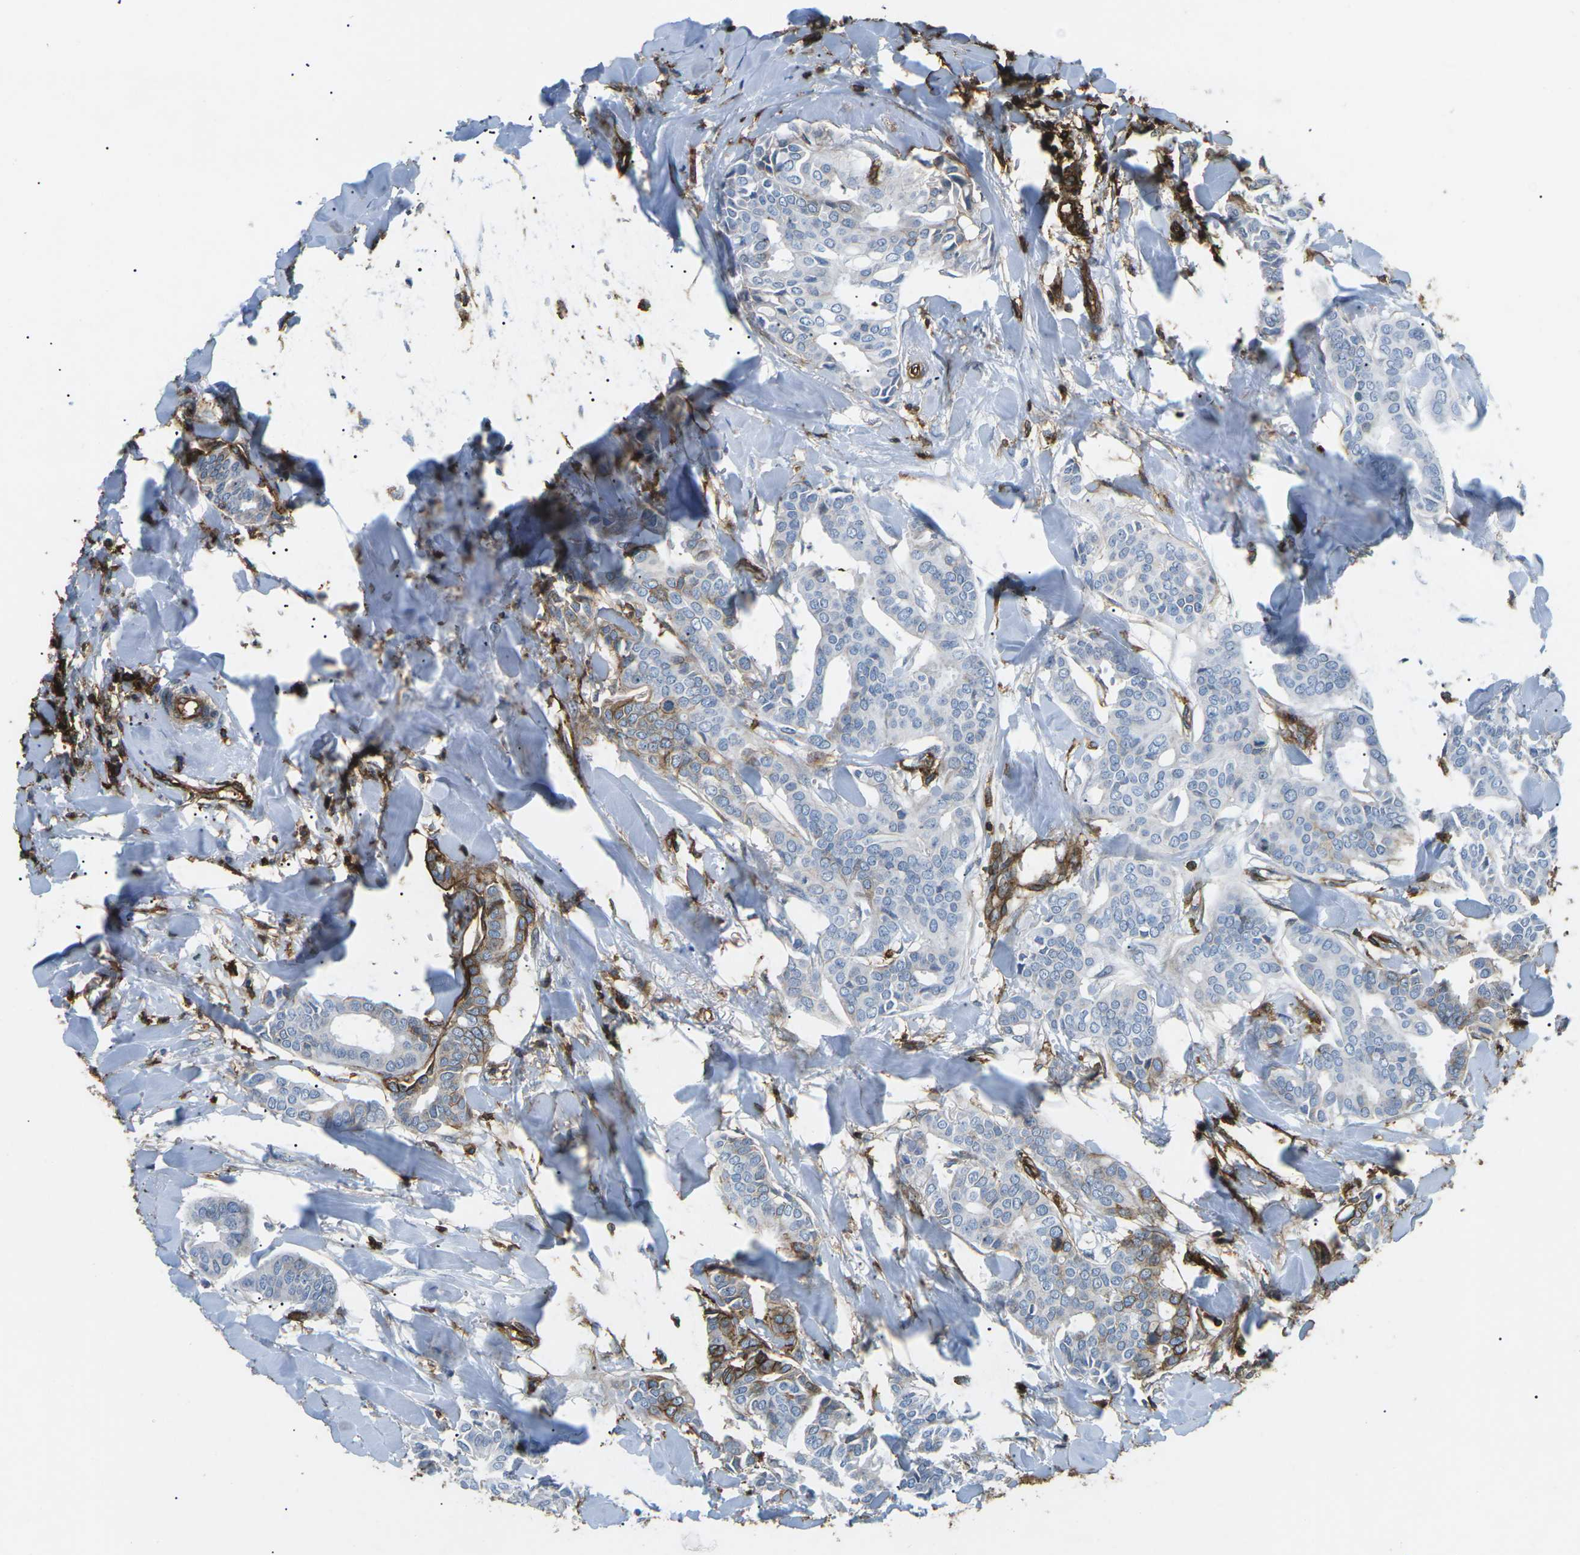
{"staining": {"intensity": "negative", "quantity": "none", "location": "none"}, "tissue": "head and neck cancer", "cell_type": "Tumor cells", "image_type": "cancer", "snomed": [{"axis": "morphology", "description": "Adenocarcinoma, NOS"}, {"axis": "topography", "description": "Salivary gland"}, {"axis": "topography", "description": "Head-Neck"}], "caption": "DAB immunohistochemical staining of human head and neck cancer demonstrates no significant staining in tumor cells.", "gene": "HLA-B", "patient": {"sex": "female", "age": 59}}